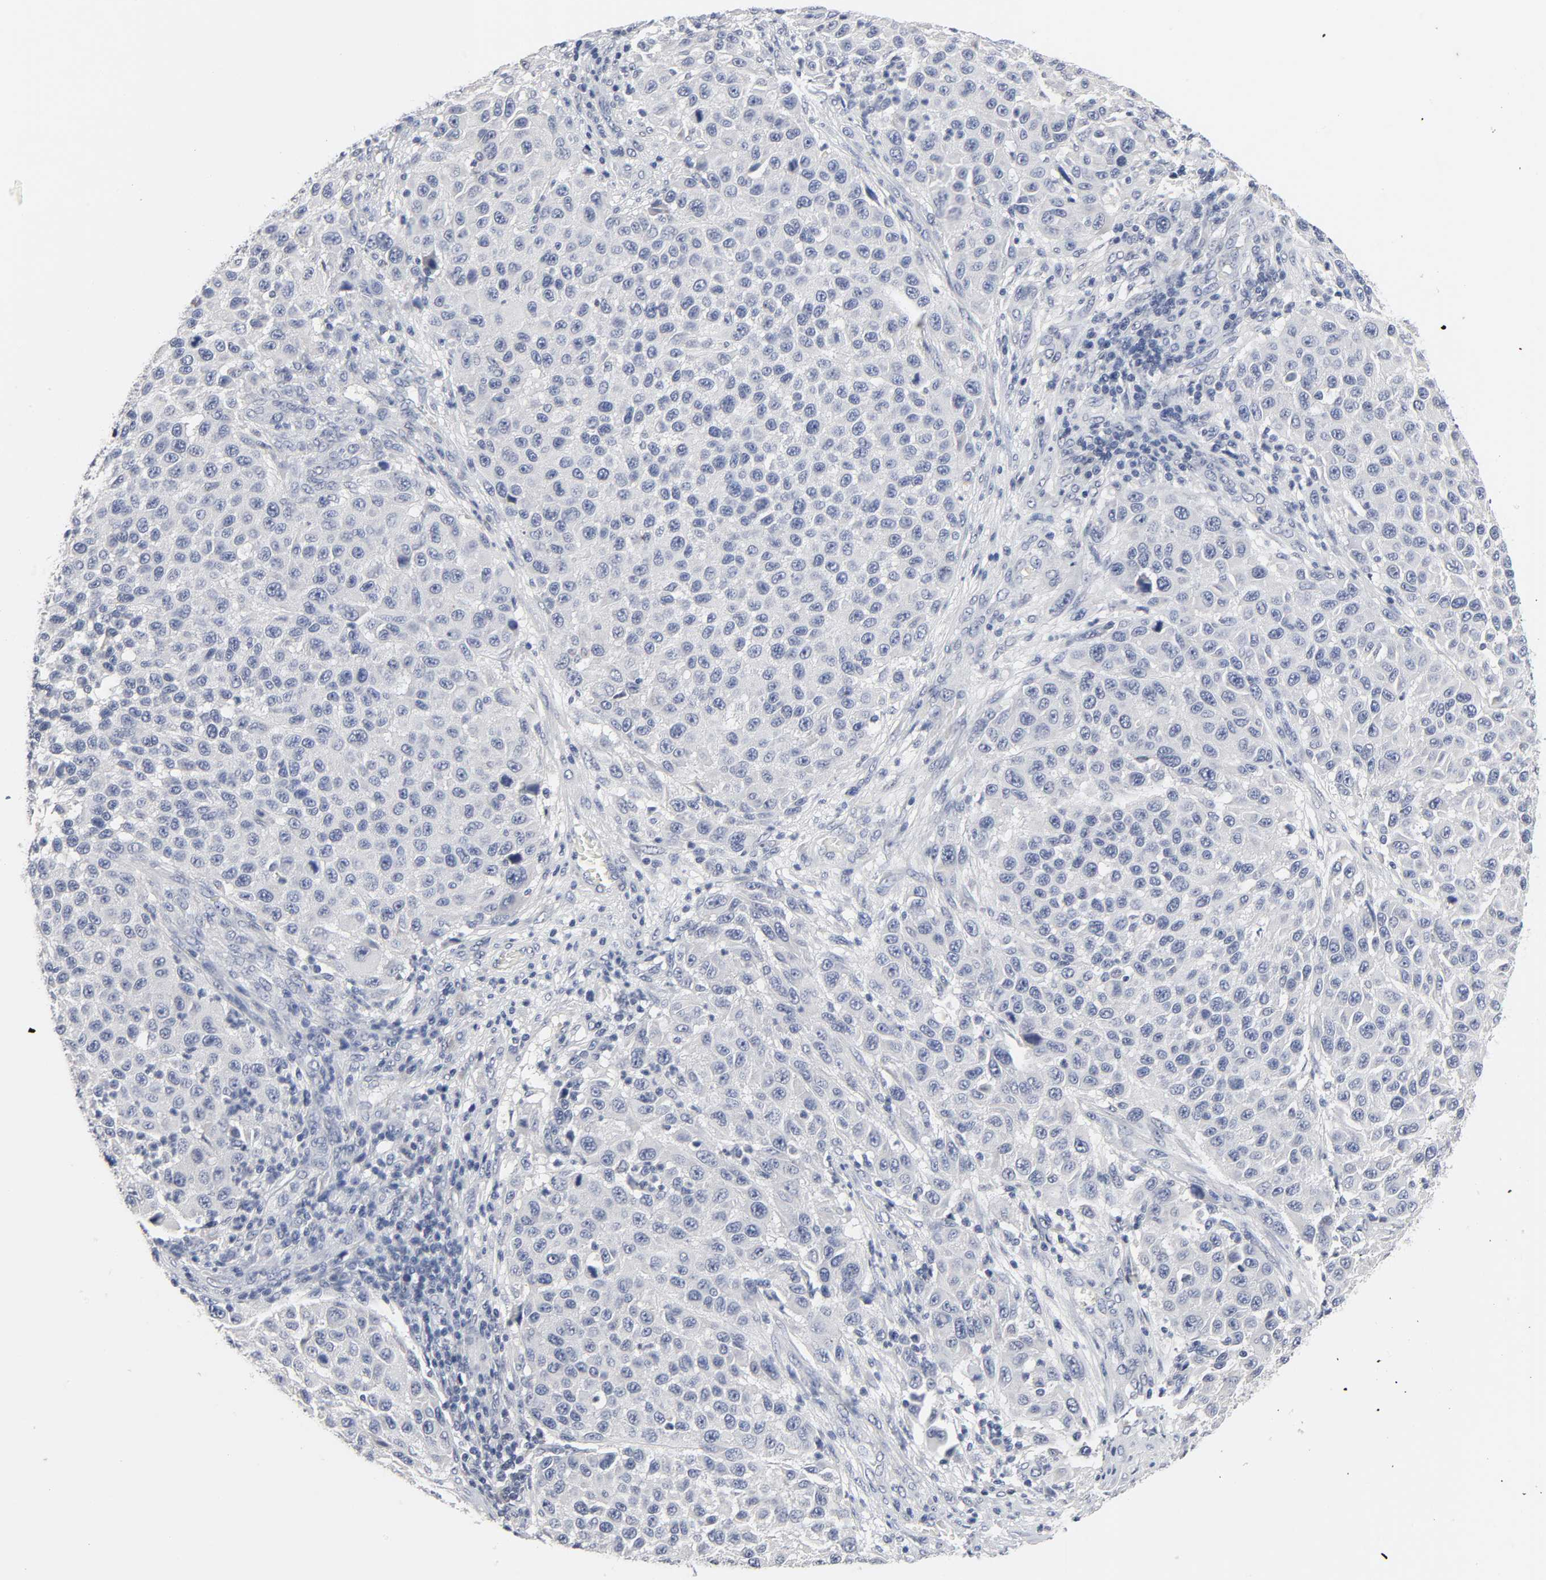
{"staining": {"intensity": "negative", "quantity": "none", "location": "none"}, "tissue": "melanoma", "cell_type": "Tumor cells", "image_type": "cancer", "snomed": [{"axis": "morphology", "description": "Malignant melanoma, Metastatic site"}, {"axis": "topography", "description": "Lymph node"}], "caption": "The image demonstrates no staining of tumor cells in melanoma.", "gene": "SALL2", "patient": {"sex": "male", "age": 61}}